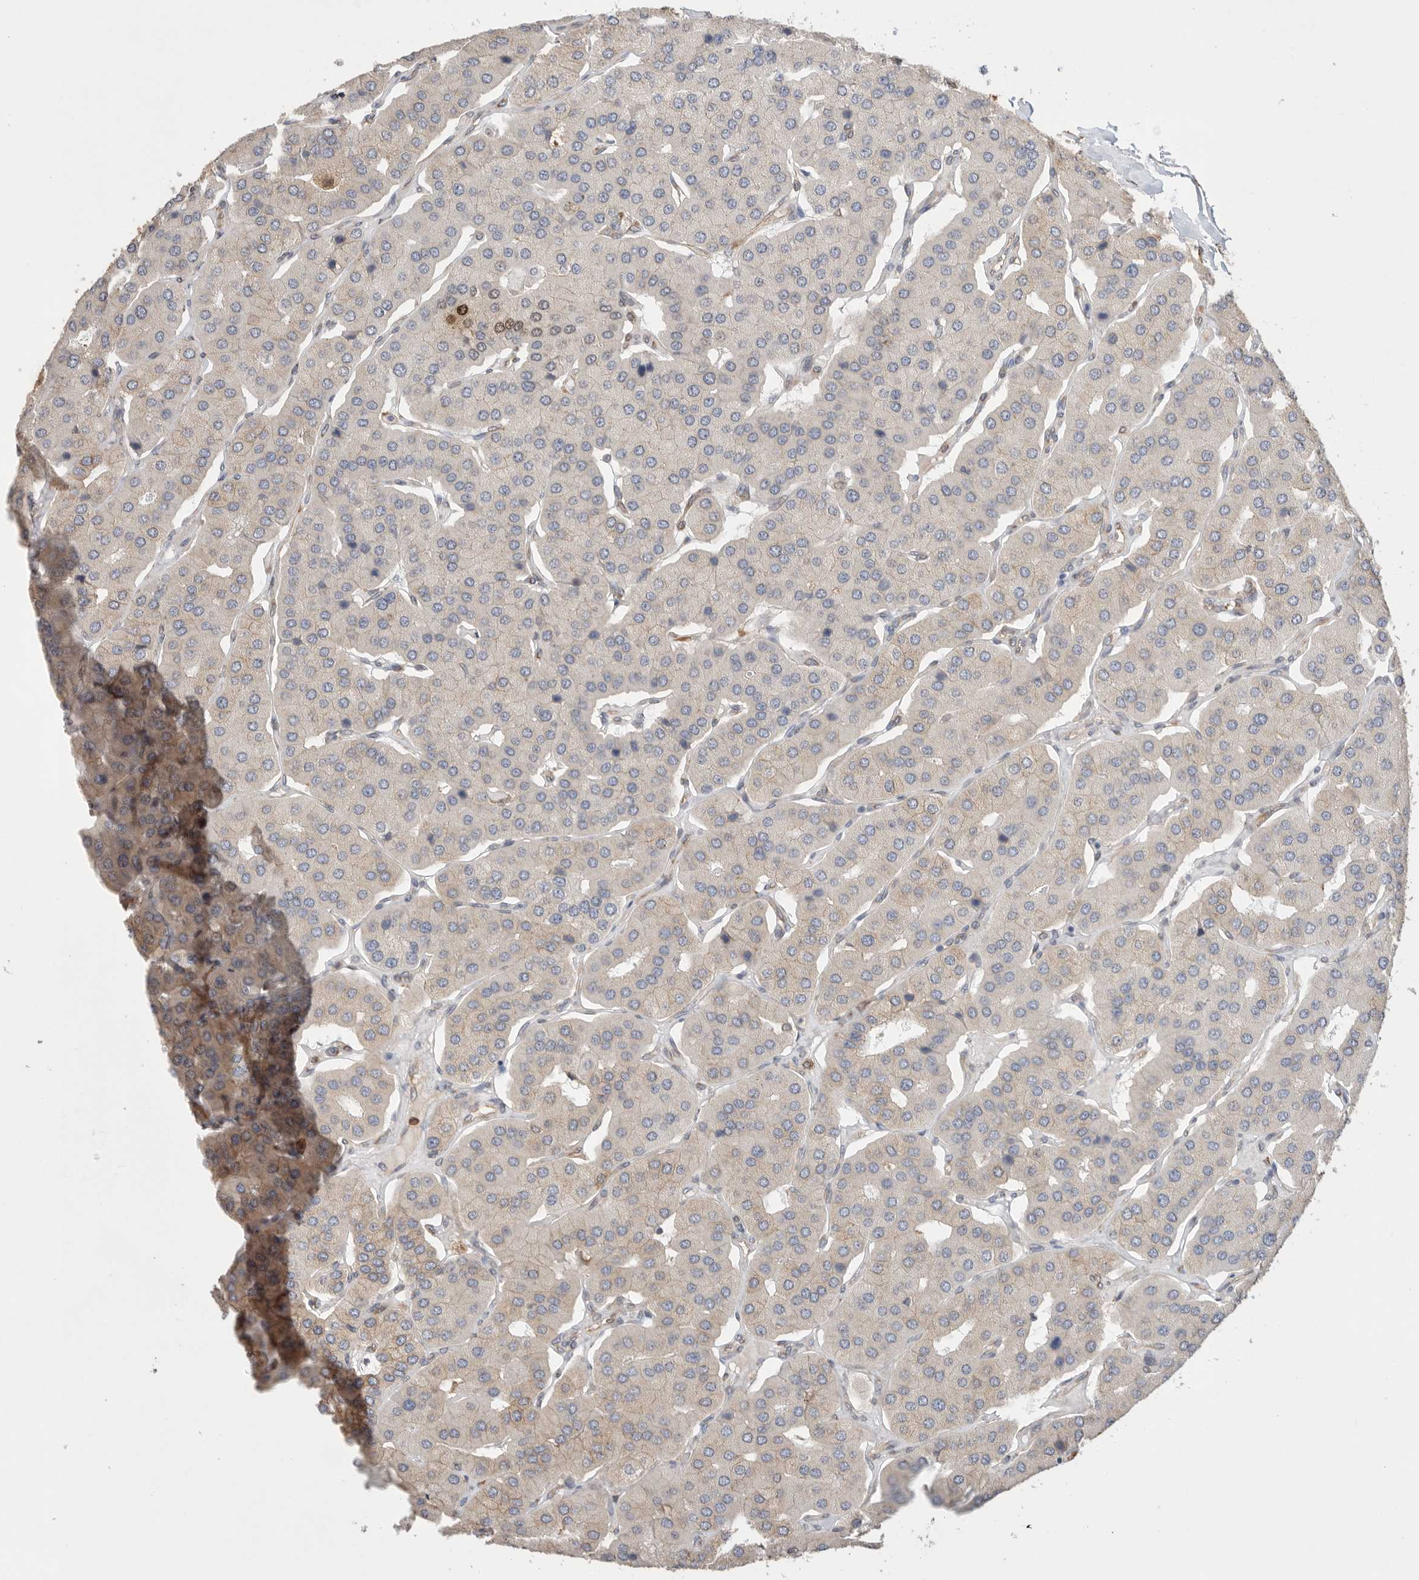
{"staining": {"intensity": "moderate", "quantity": "<25%", "location": "cytoplasmic/membranous"}, "tissue": "parathyroid gland", "cell_type": "Glandular cells", "image_type": "normal", "snomed": [{"axis": "morphology", "description": "Normal tissue, NOS"}, {"axis": "morphology", "description": "Adenoma, NOS"}, {"axis": "topography", "description": "Parathyroid gland"}], "caption": "Immunohistochemistry (IHC) histopathology image of normal parathyroid gland: parathyroid gland stained using immunohistochemistry shows low levels of moderate protein expression localized specifically in the cytoplasmic/membranous of glandular cells, appearing as a cytoplasmic/membranous brown color.", "gene": "BLOC1S5", "patient": {"sex": "female", "age": 86}}